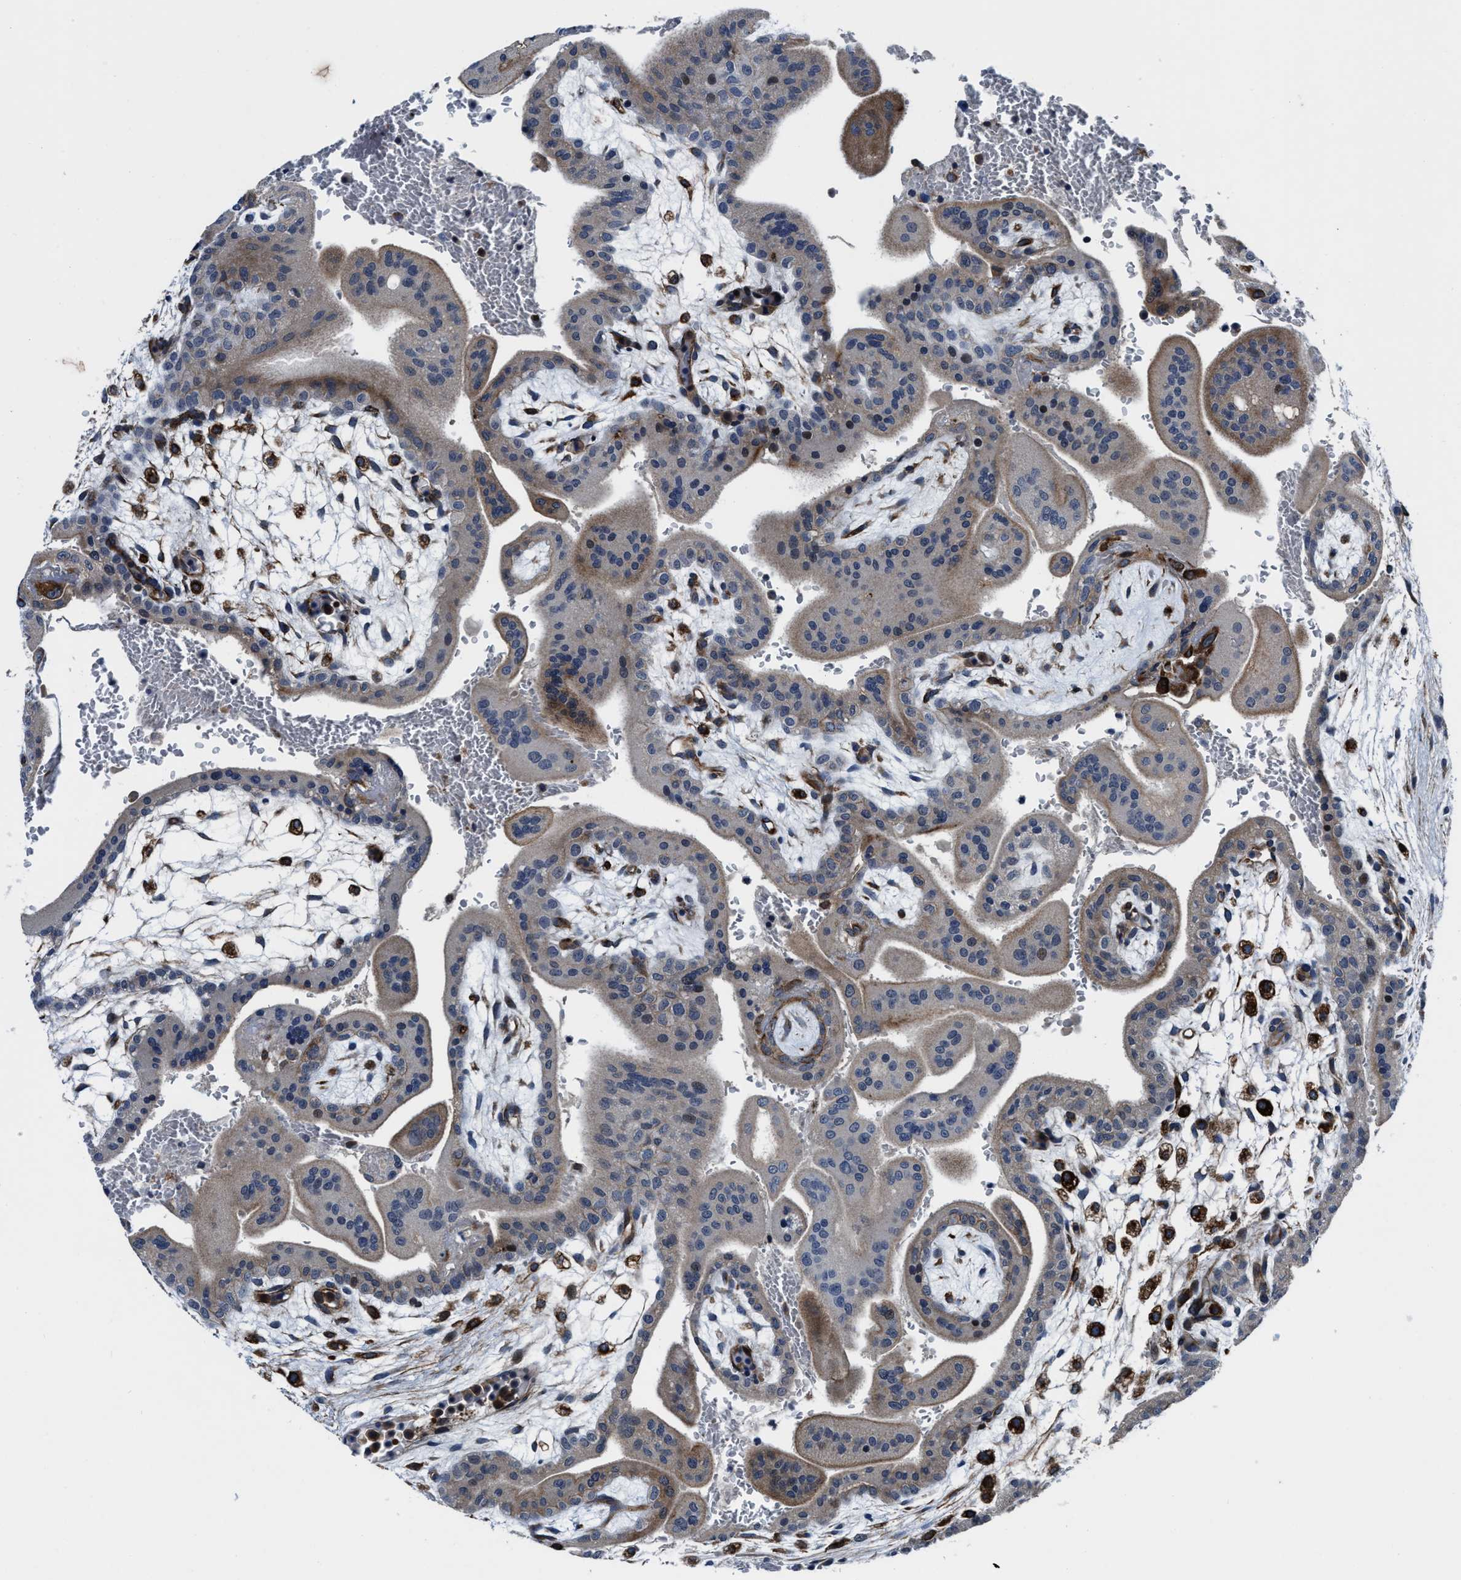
{"staining": {"intensity": "strong", "quantity": ">75%", "location": "cytoplasmic/membranous"}, "tissue": "placenta", "cell_type": "Decidual cells", "image_type": "normal", "snomed": [{"axis": "morphology", "description": "Normal tissue, NOS"}, {"axis": "topography", "description": "Placenta"}], "caption": "Unremarkable placenta demonstrates strong cytoplasmic/membranous expression in about >75% of decidual cells.", "gene": "C2orf66", "patient": {"sex": "female", "age": 35}}